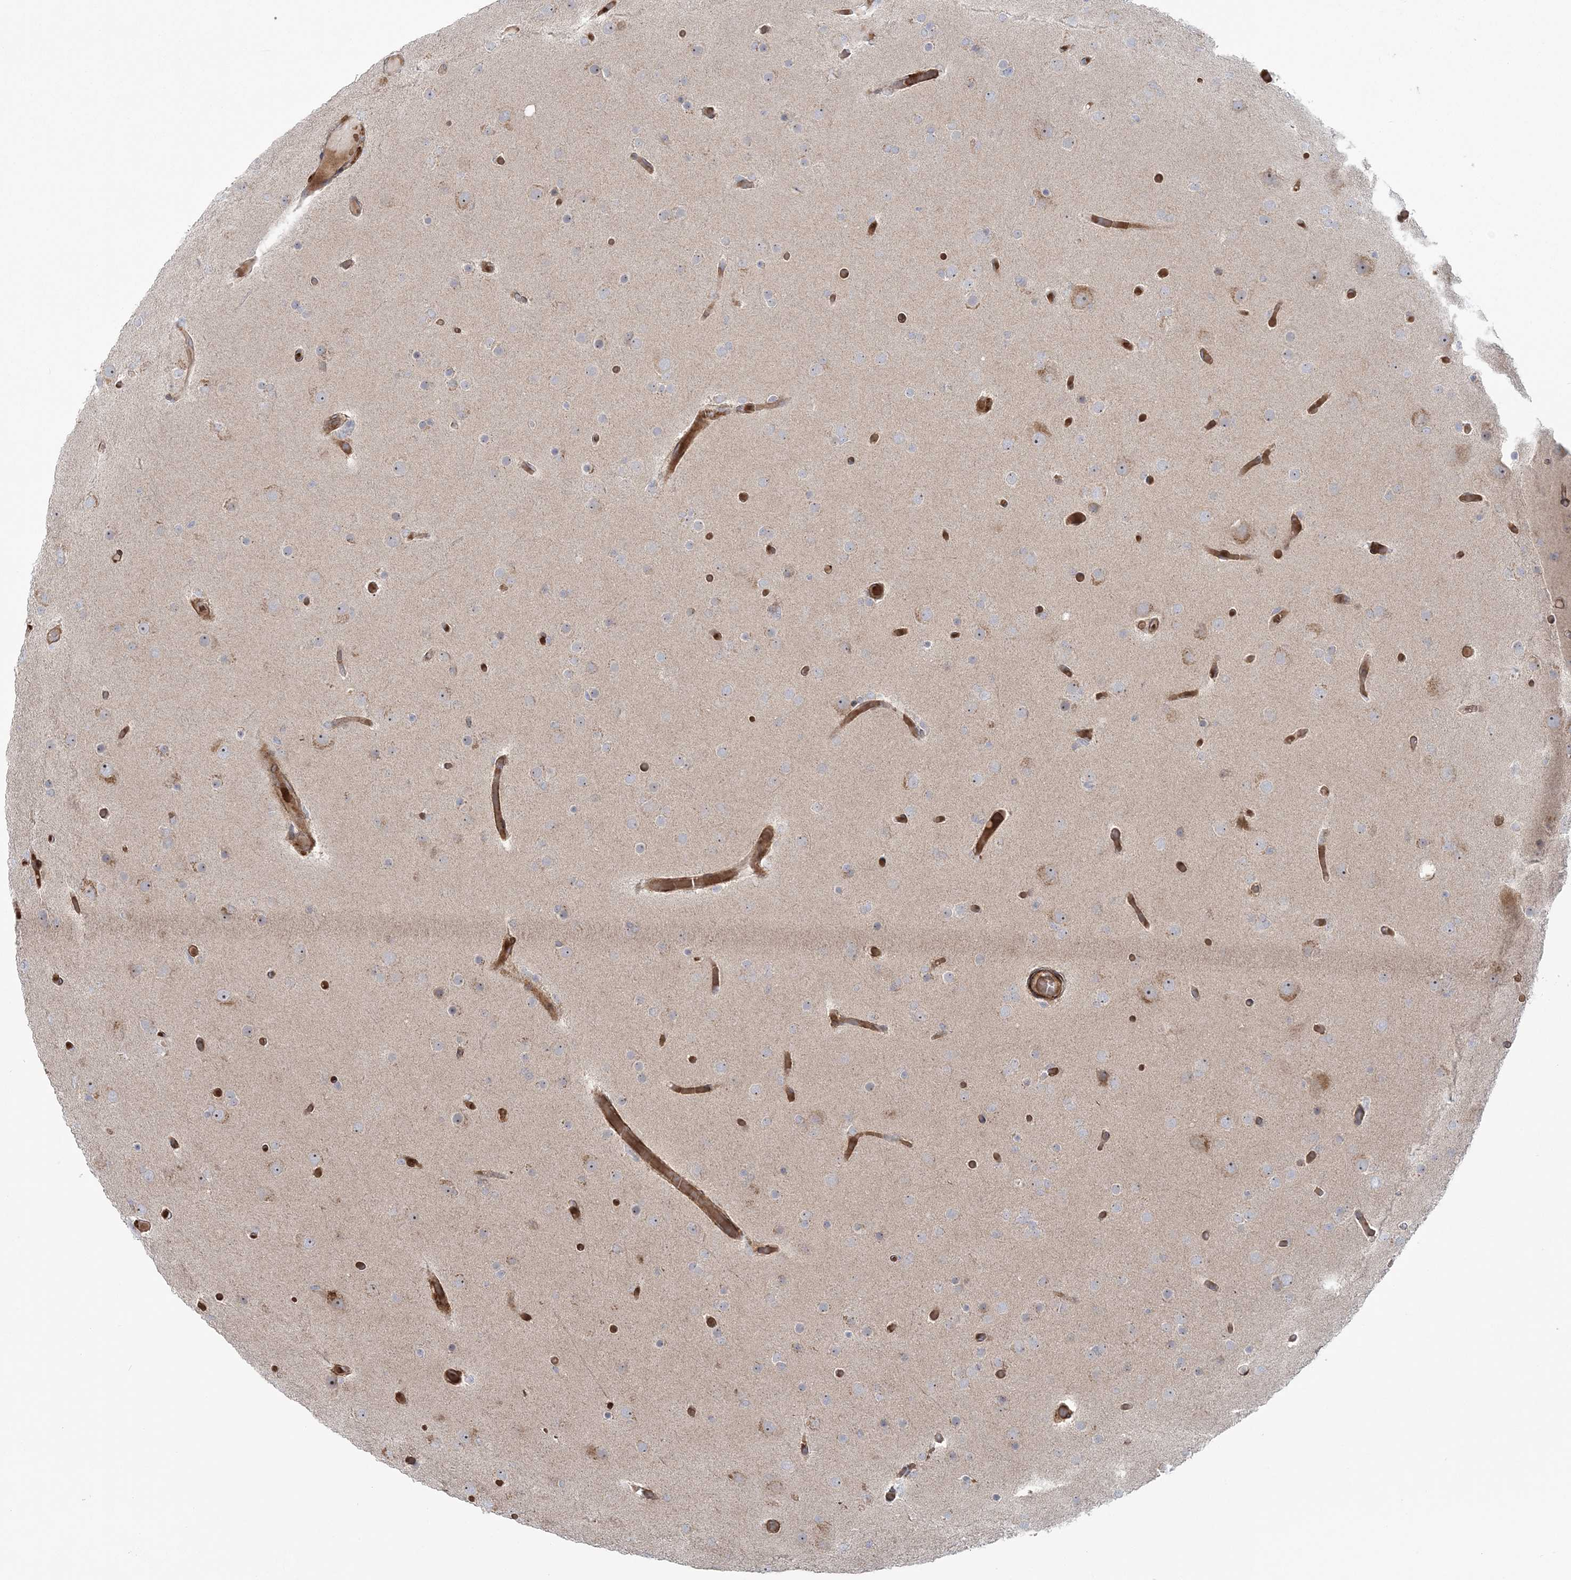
{"staining": {"intensity": "negative", "quantity": "none", "location": "none"}, "tissue": "glioma", "cell_type": "Tumor cells", "image_type": "cancer", "snomed": [{"axis": "morphology", "description": "Glioma, malignant, High grade"}, {"axis": "topography", "description": "Cerebral cortex"}], "caption": "The image displays no significant staining in tumor cells of high-grade glioma (malignant).", "gene": "NUDT9", "patient": {"sex": "female", "age": 36}}